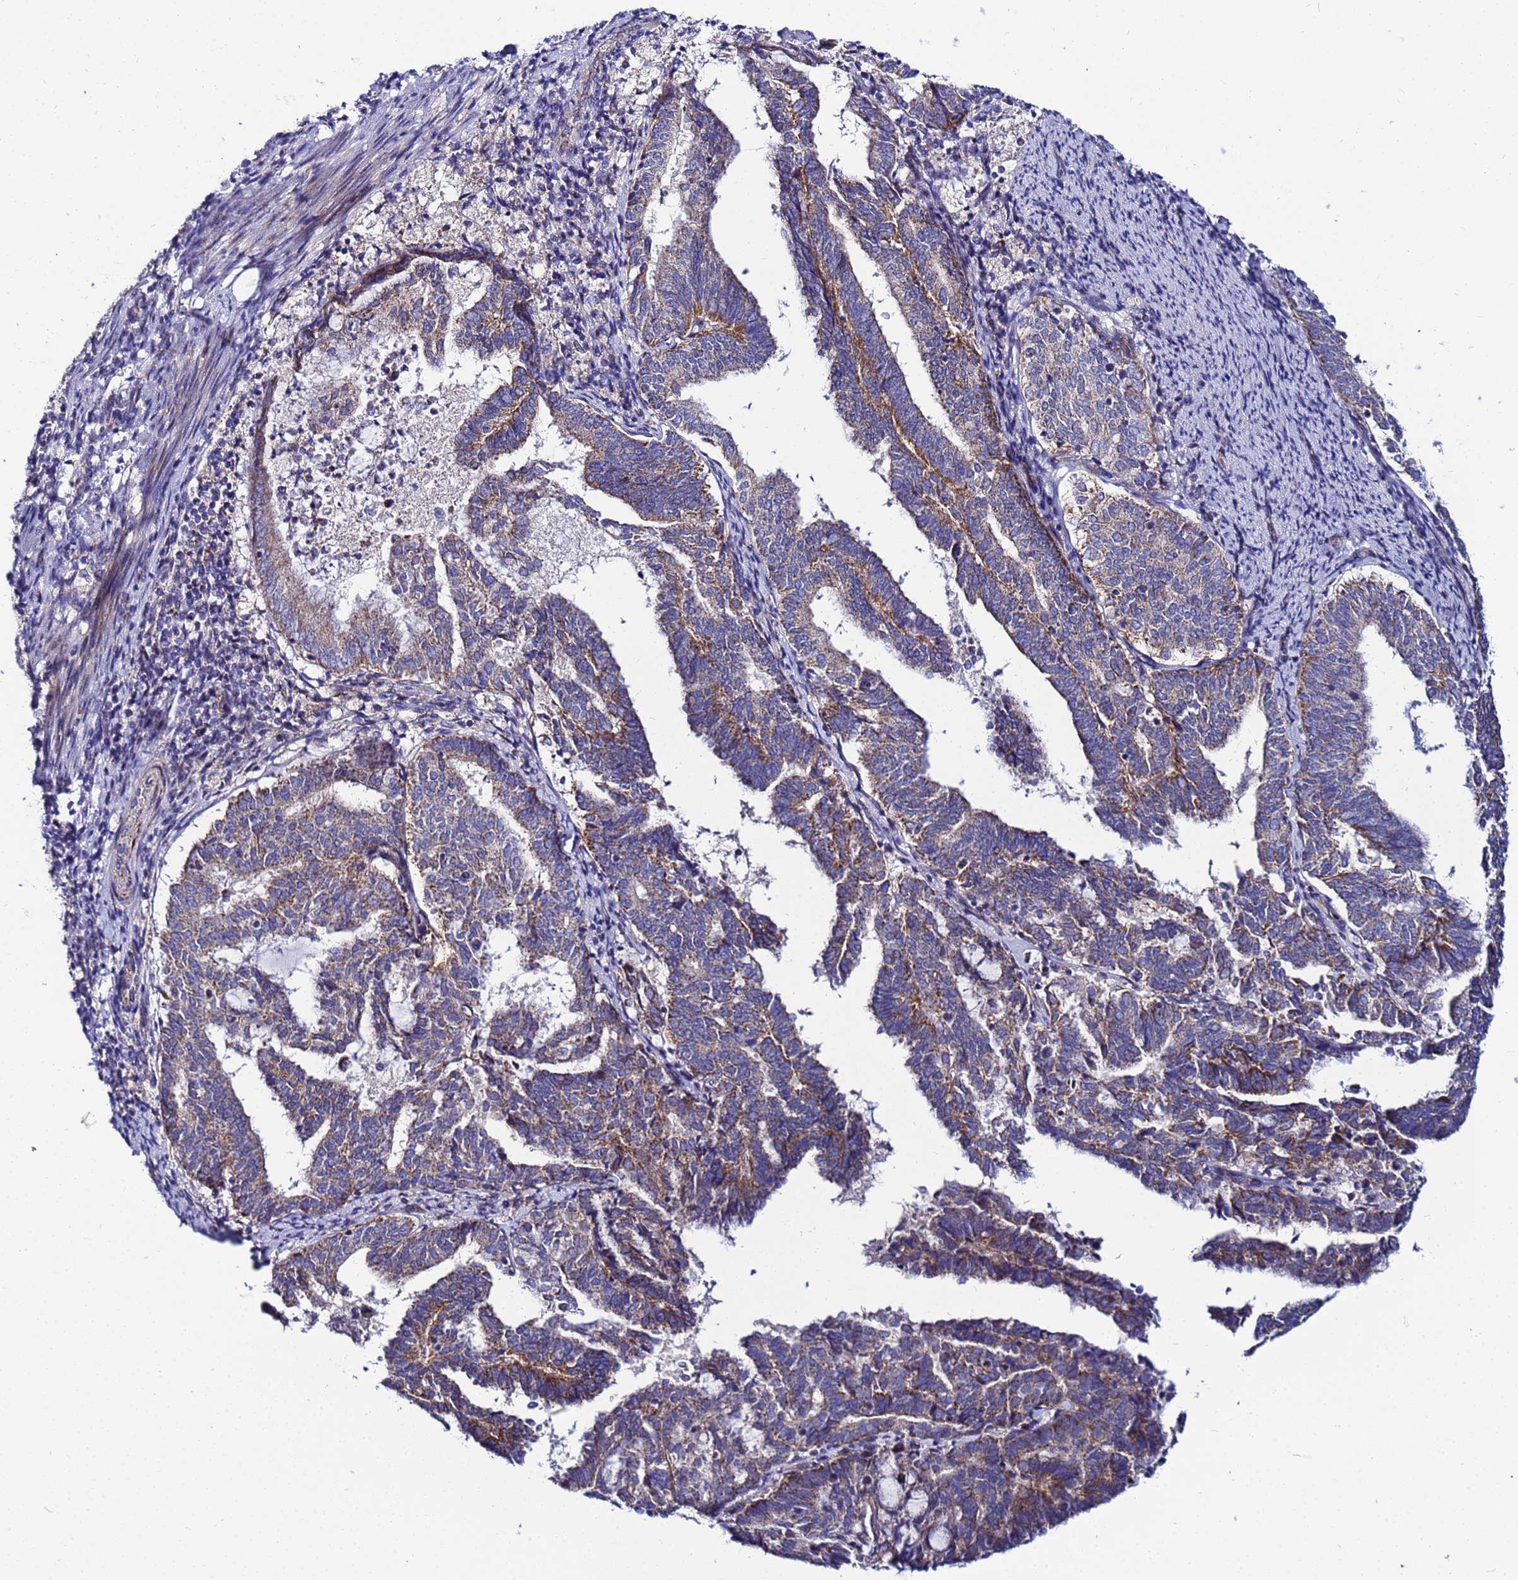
{"staining": {"intensity": "moderate", "quantity": ">75%", "location": "cytoplasmic/membranous"}, "tissue": "endometrial cancer", "cell_type": "Tumor cells", "image_type": "cancer", "snomed": [{"axis": "morphology", "description": "Adenocarcinoma, NOS"}, {"axis": "topography", "description": "Endometrium"}], "caption": "Immunohistochemistry (IHC) (DAB (3,3'-diaminobenzidine)) staining of human endometrial cancer exhibits moderate cytoplasmic/membranous protein expression in about >75% of tumor cells.", "gene": "FAHD2A", "patient": {"sex": "female", "age": 80}}